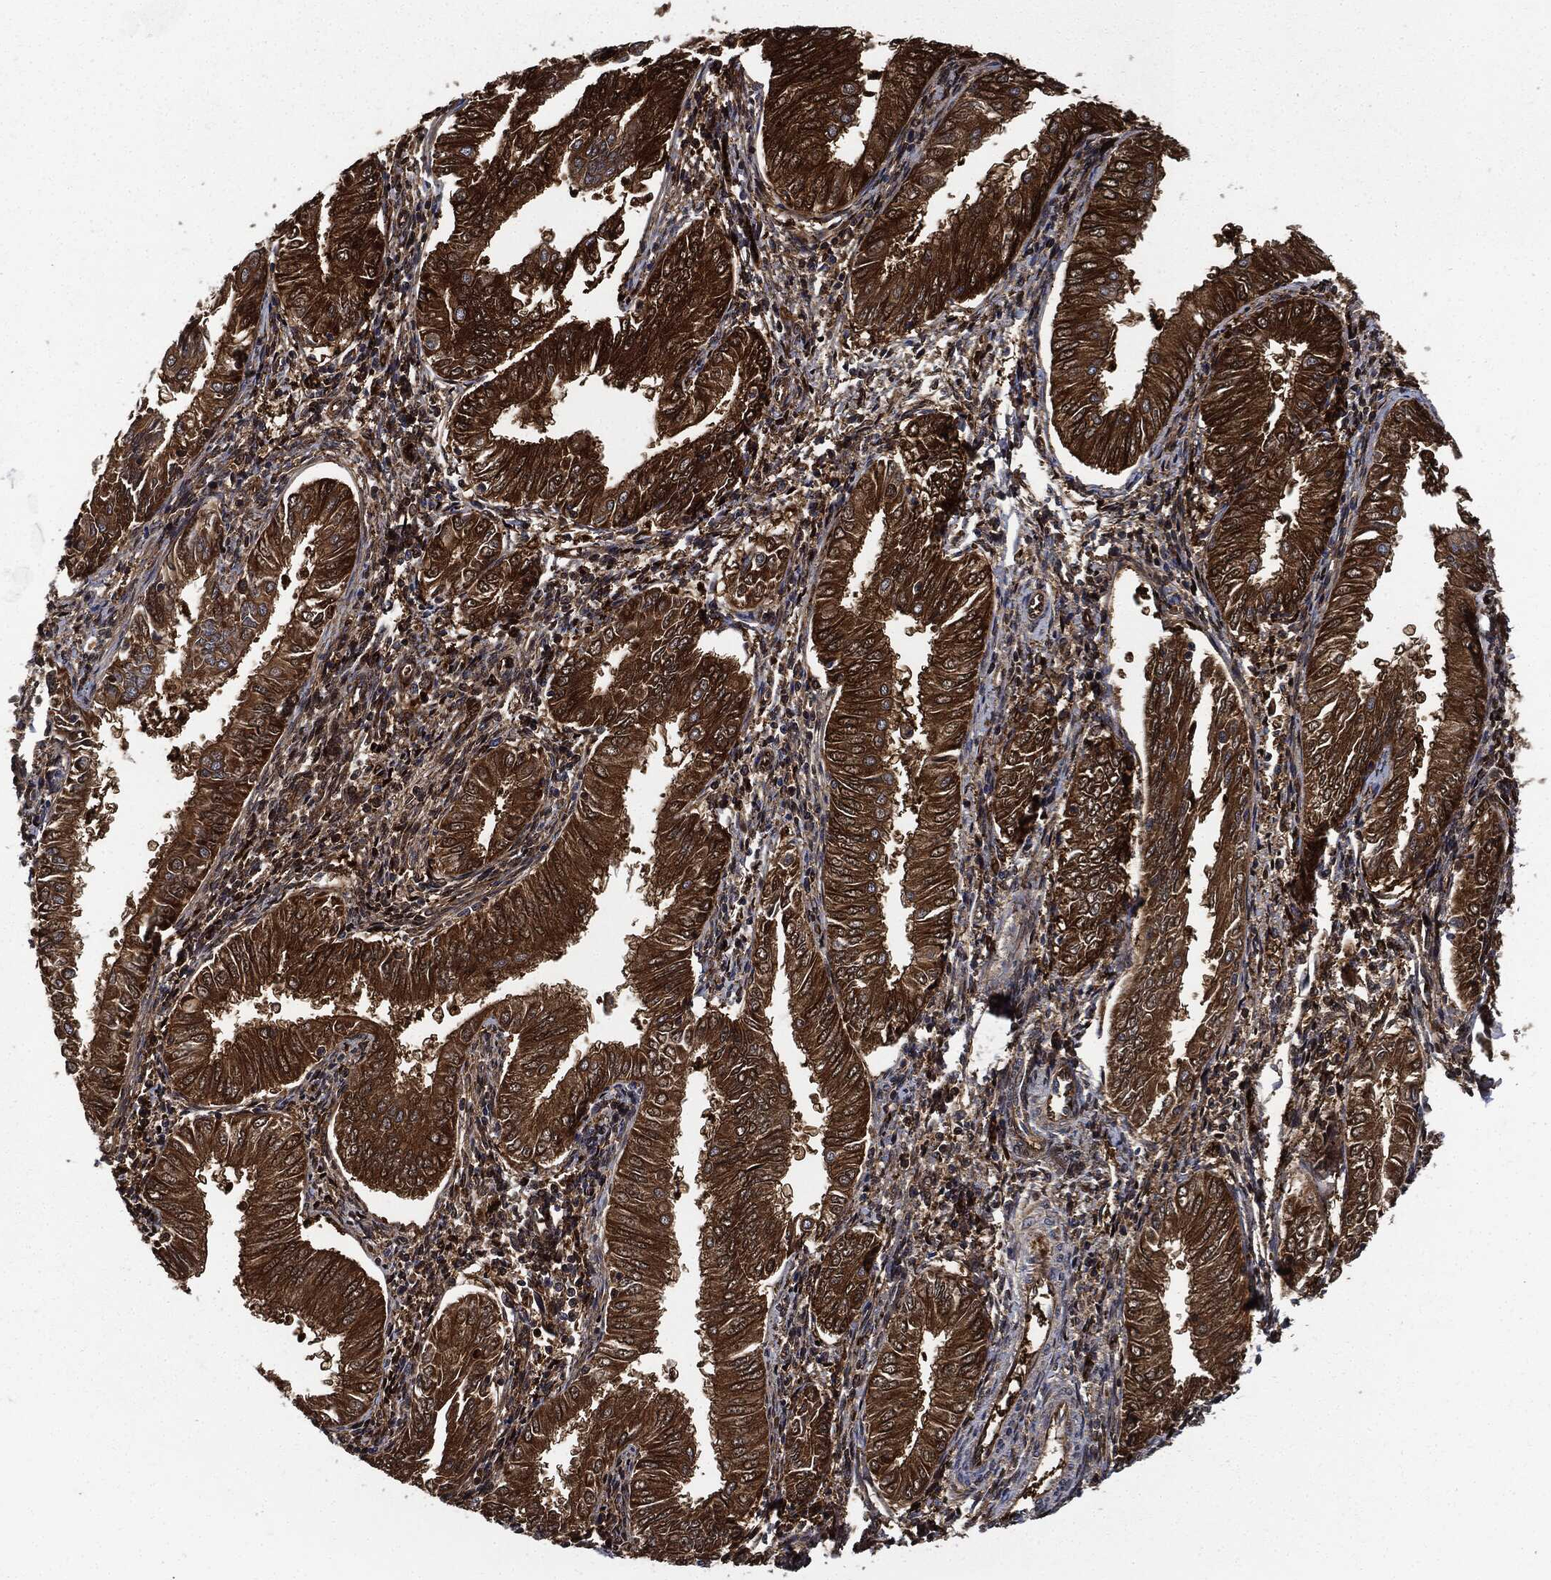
{"staining": {"intensity": "strong", "quantity": ">75%", "location": "cytoplasmic/membranous"}, "tissue": "endometrial cancer", "cell_type": "Tumor cells", "image_type": "cancer", "snomed": [{"axis": "morphology", "description": "Adenocarcinoma, NOS"}, {"axis": "topography", "description": "Endometrium"}], "caption": "Strong cytoplasmic/membranous expression for a protein is appreciated in about >75% of tumor cells of endometrial cancer using immunohistochemistry.", "gene": "PRDX2", "patient": {"sex": "female", "age": 53}}